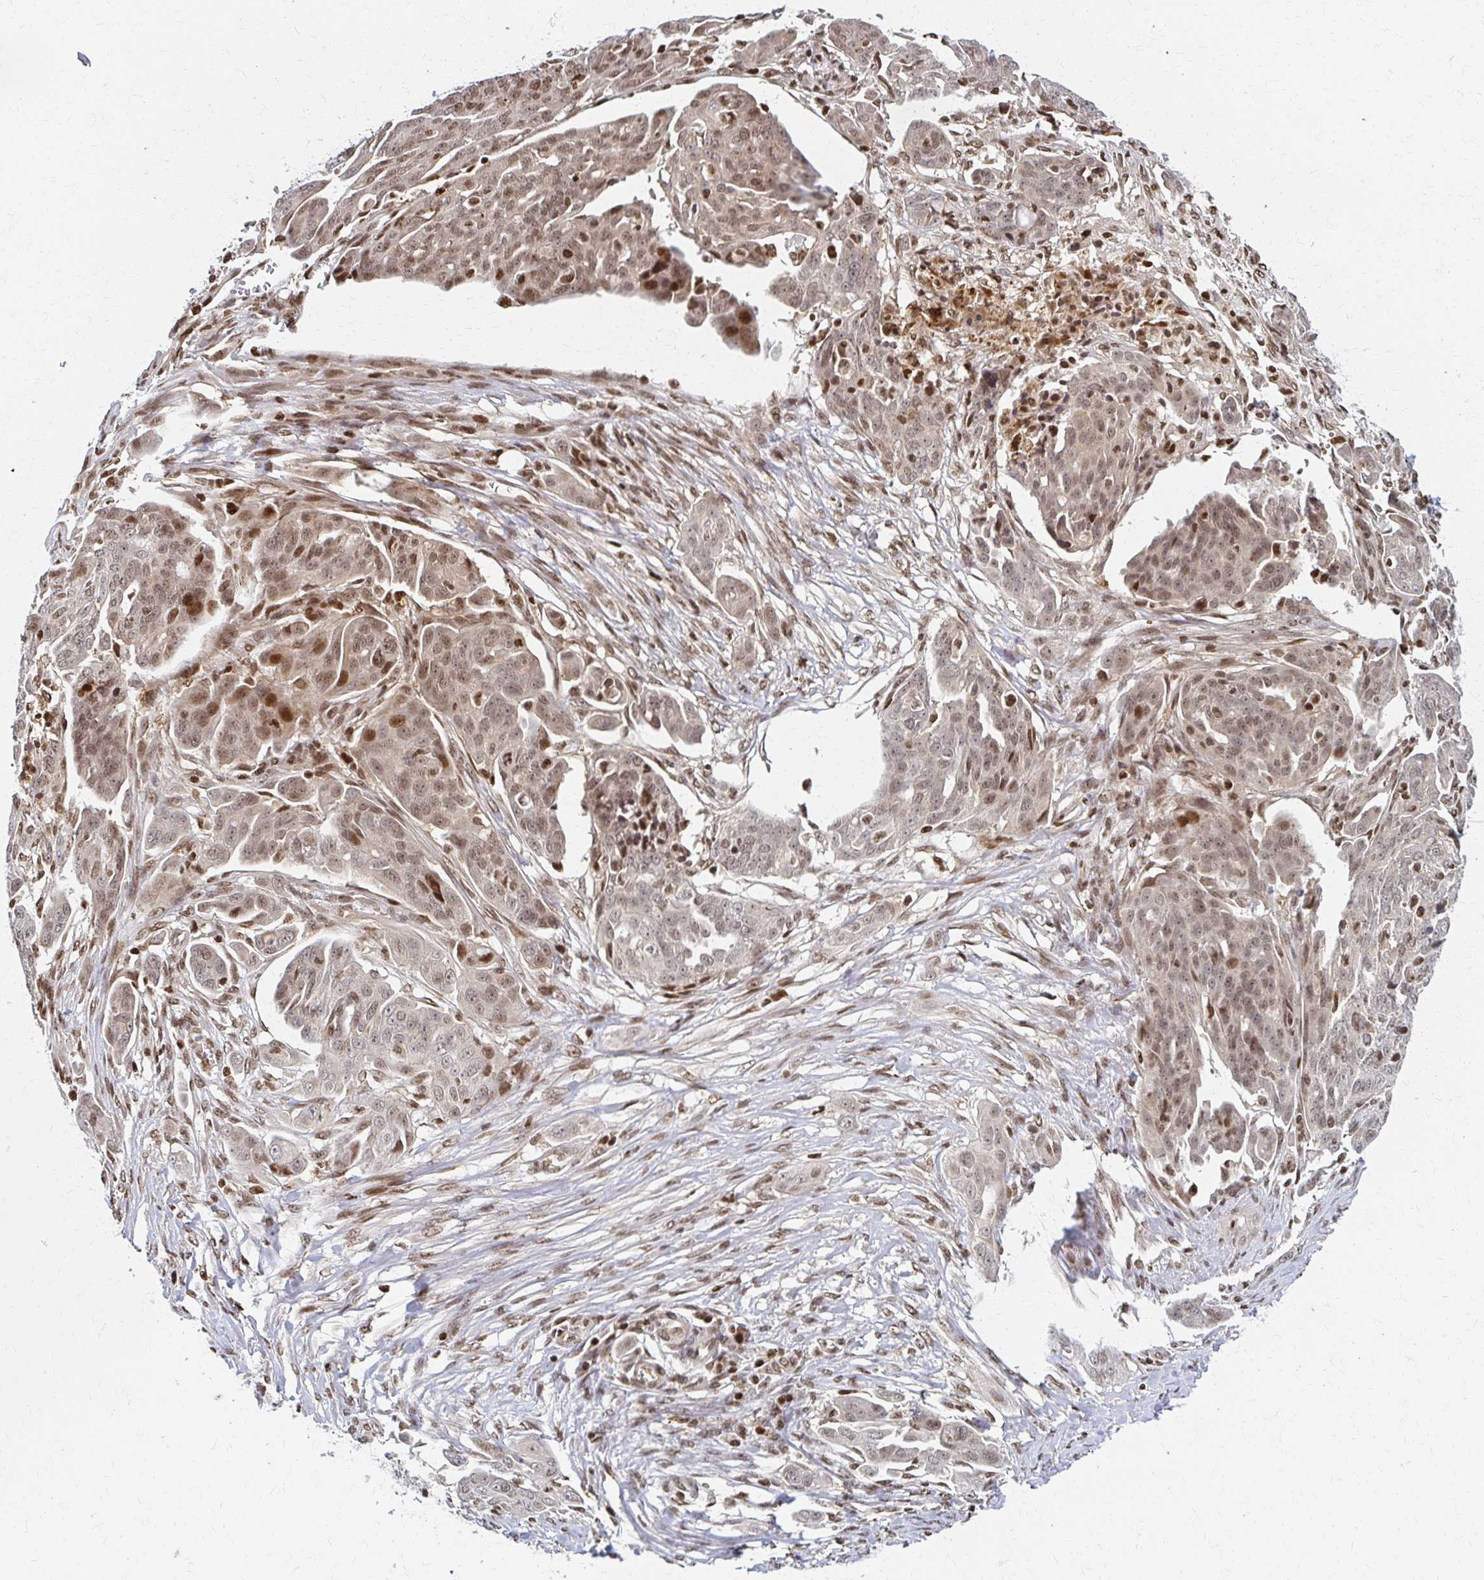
{"staining": {"intensity": "moderate", "quantity": "<25%", "location": "nuclear"}, "tissue": "ovarian cancer", "cell_type": "Tumor cells", "image_type": "cancer", "snomed": [{"axis": "morphology", "description": "Carcinoma, endometroid"}, {"axis": "topography", "description": "Ovary"}], "caption": "The immunohistochemical stain labels moderate nuclear positivity in tumor cells of ovarian endometroid carcinoma tissue.", "gene": "PSMD7", "patient": {"sex": "female", "age": 70}}